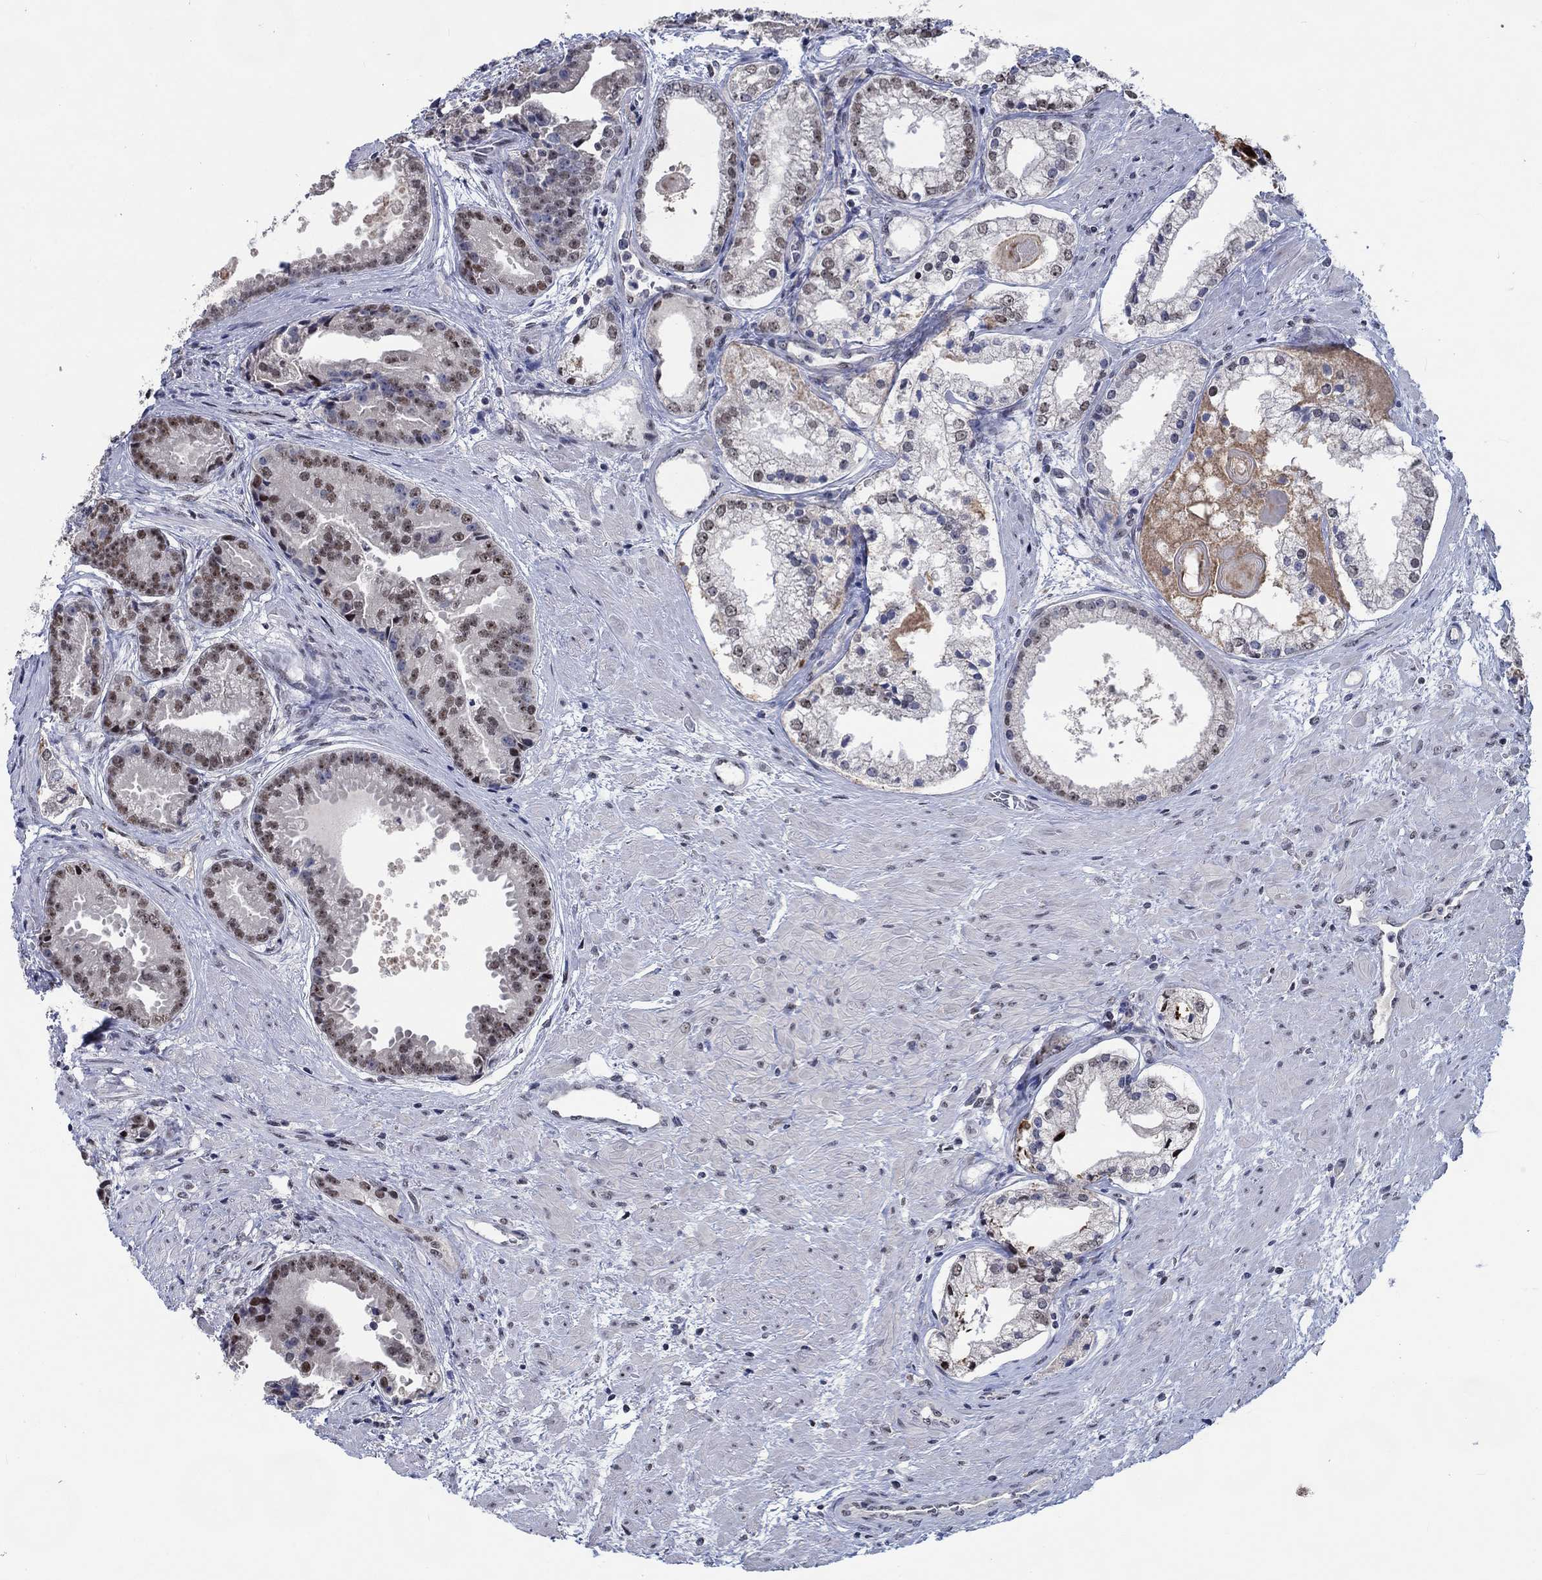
{"staining": {"intensity": "strong", "quantity": "25%-75%", "location": "nuclear"}, "tissue": "prostate cancer", "cell_type": "Tumor cells", "image_type": "cancer", "snomed": [{"axis": "morphology", "description": "Adenocarcinoma, NOS"}, {"axis": "morphology", "description": "Adenocarcinoma, High grade"}, {"axis": "topography", "description": "Prostate"}], "caption": "High-grade adenocarcinoma (prostate) stained with DAB (3,3'-diaminobenzidine) immunohistochemistry demonstrates high levels of strong nuclear staining in approximately 25%-75% of tumor cells.", "gene": "HTN1", "patient": {"sex": "male", "age": 64}}